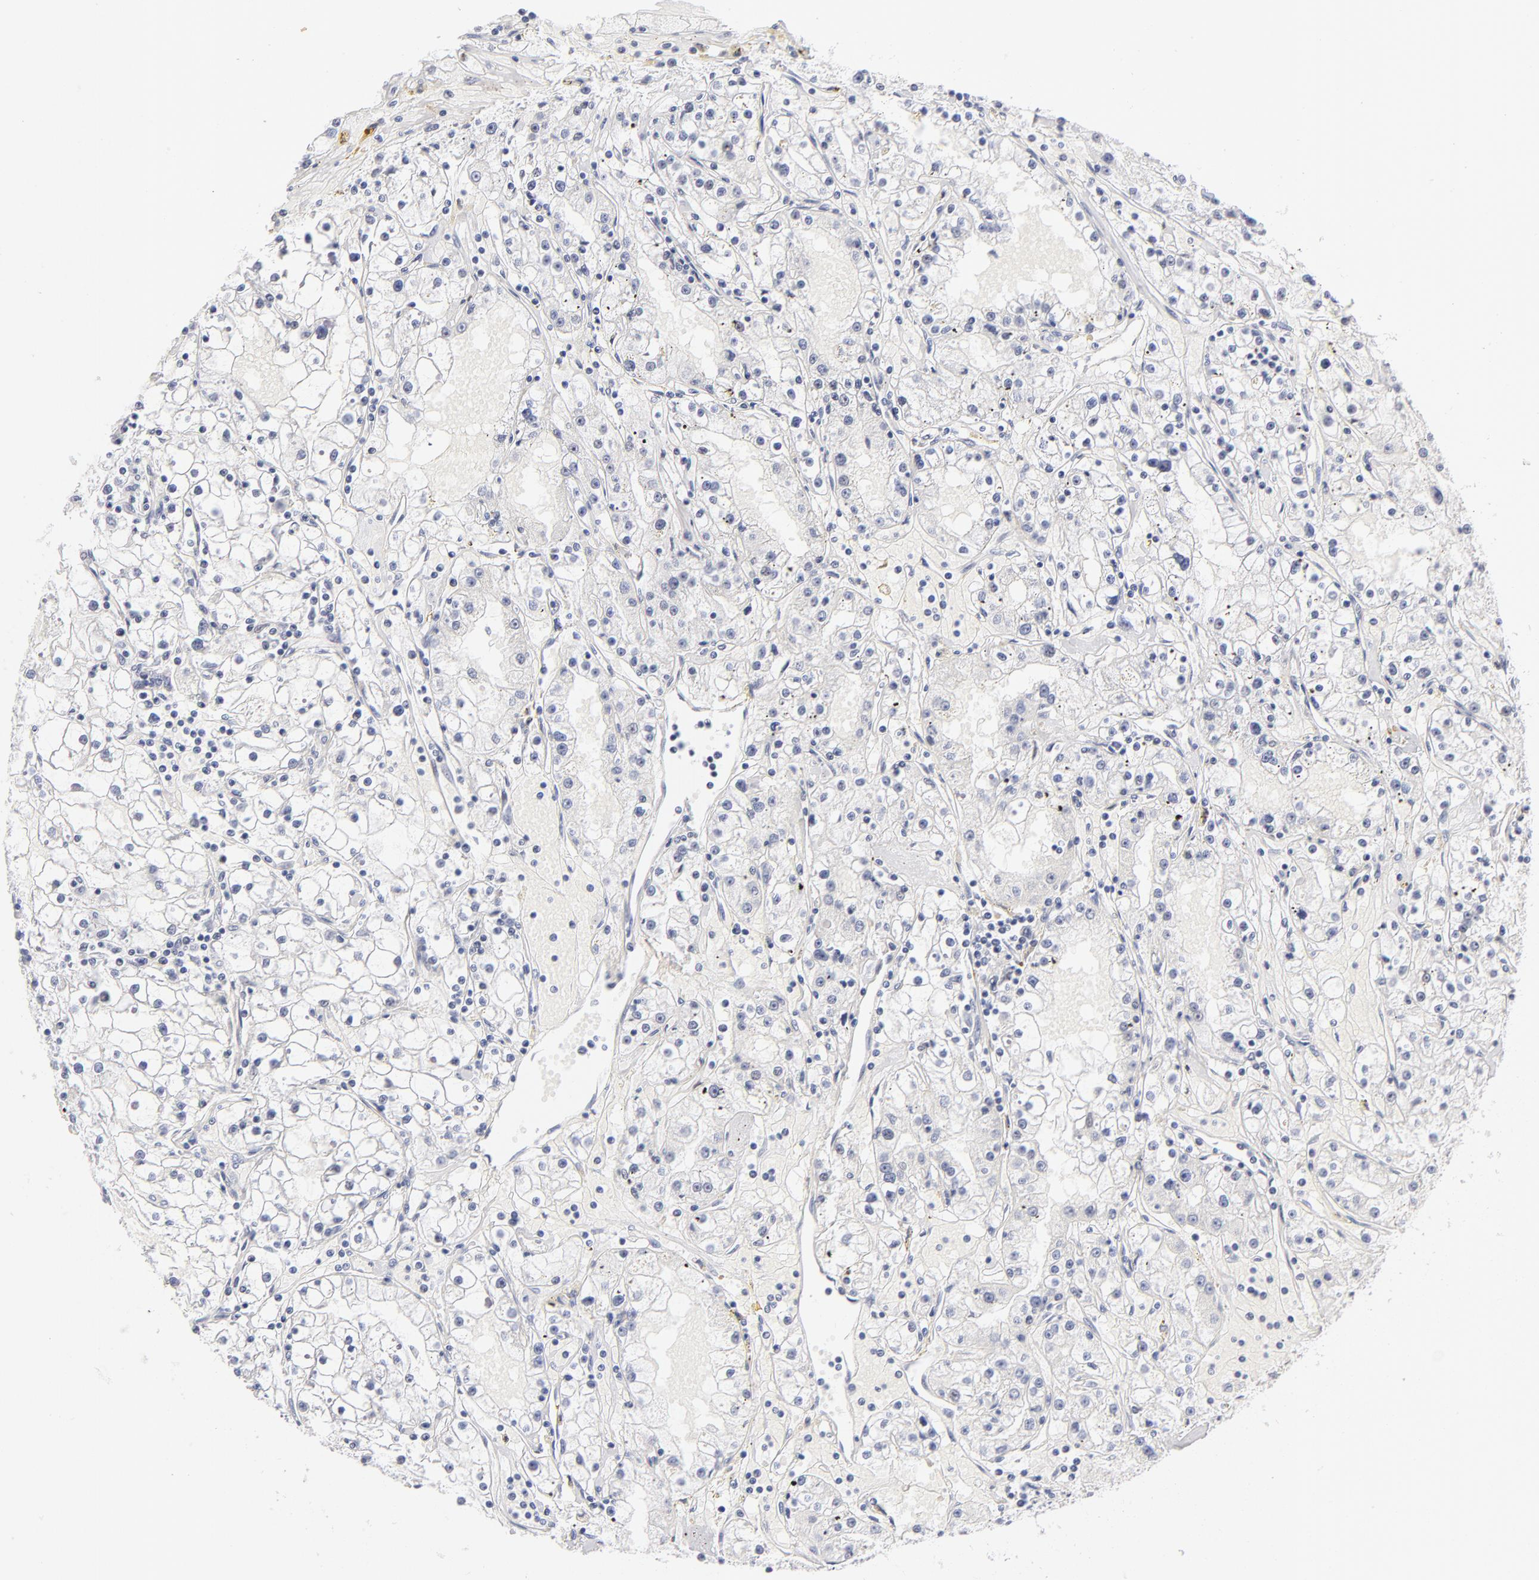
{"staining": {"intensity": "negative", "quantity": "none", "location": "none"}, "tissue": "renal cancer", "cell_type": "Tumor cells", "image_type": "cancer", "snomed": [{"axis": "morphology", "description": "Adenocarcinoma, NOS"}, {"axis": "topography", "description": "Kidney"}], "caption": "Tumor cells show no significant expression in renal adenocarcinoma.", "gene": "KHNYN", "patient": {"sex": "male", "age": 56}}